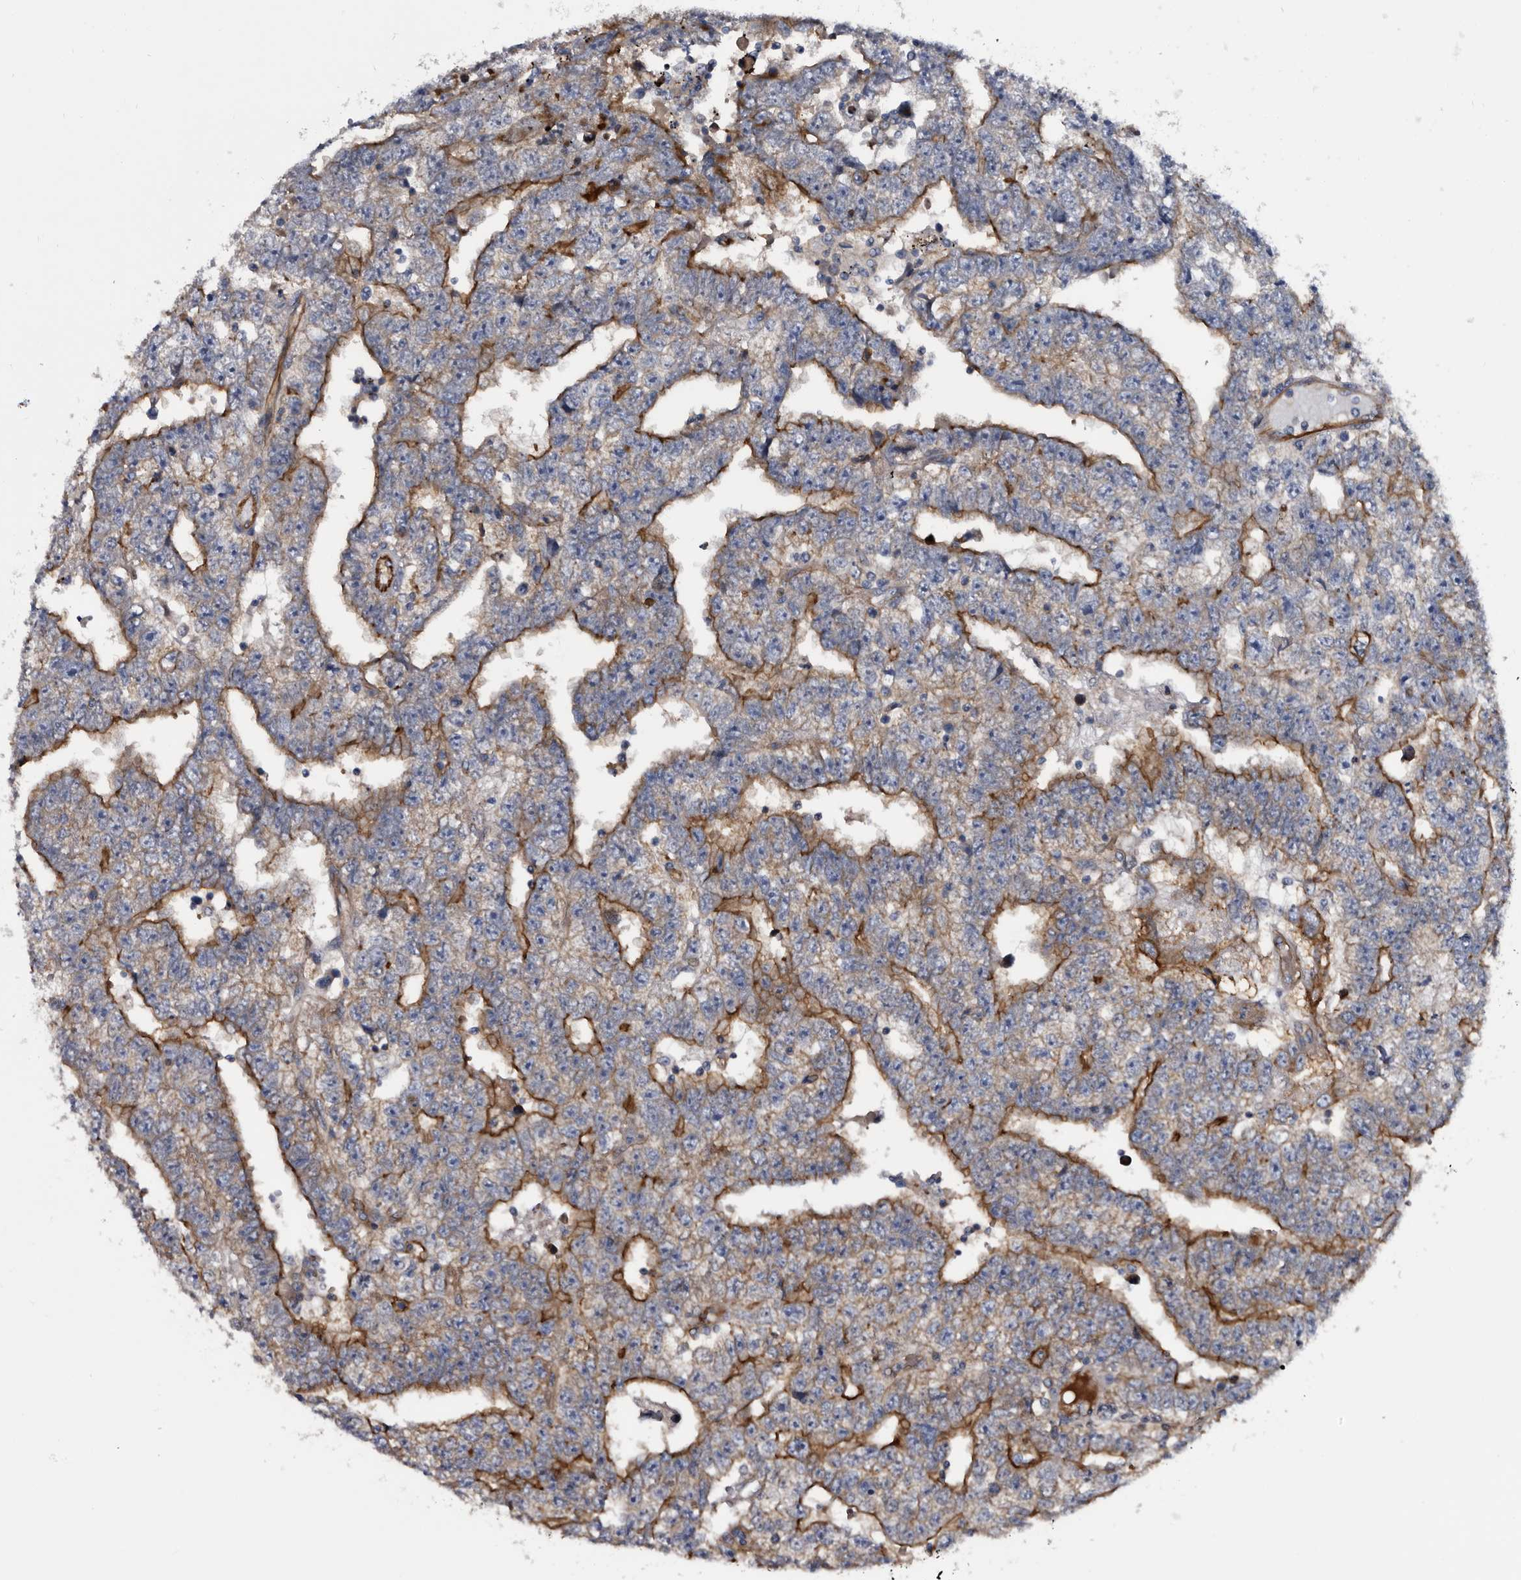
{"staining": {"intensity": "moderate", "quantity": "25%-75%", "location": "cytoplasmic/membranous"}, "tissue": "testis cancer", "cell_type": "Tumor cells", "image_type": "cancer", "snomed": [{"axis": "morphology", "description": "Carcinoma, Embryonal, NOS"}, {"axis": "topography", "description": "Testis"}], "caption": "Immunohistochemistry (IHC) image of neoplastic tissue: human testis cancer stained using IHC demonstrates medium levels of moderate protein expression localized specifically in the cytoplasmic/membranous of tumor cells, appearing as a cytoplasmic/membranous brown color.", "gene": "TSPAN17", "patient": {"sex": "male", "age": 25}}